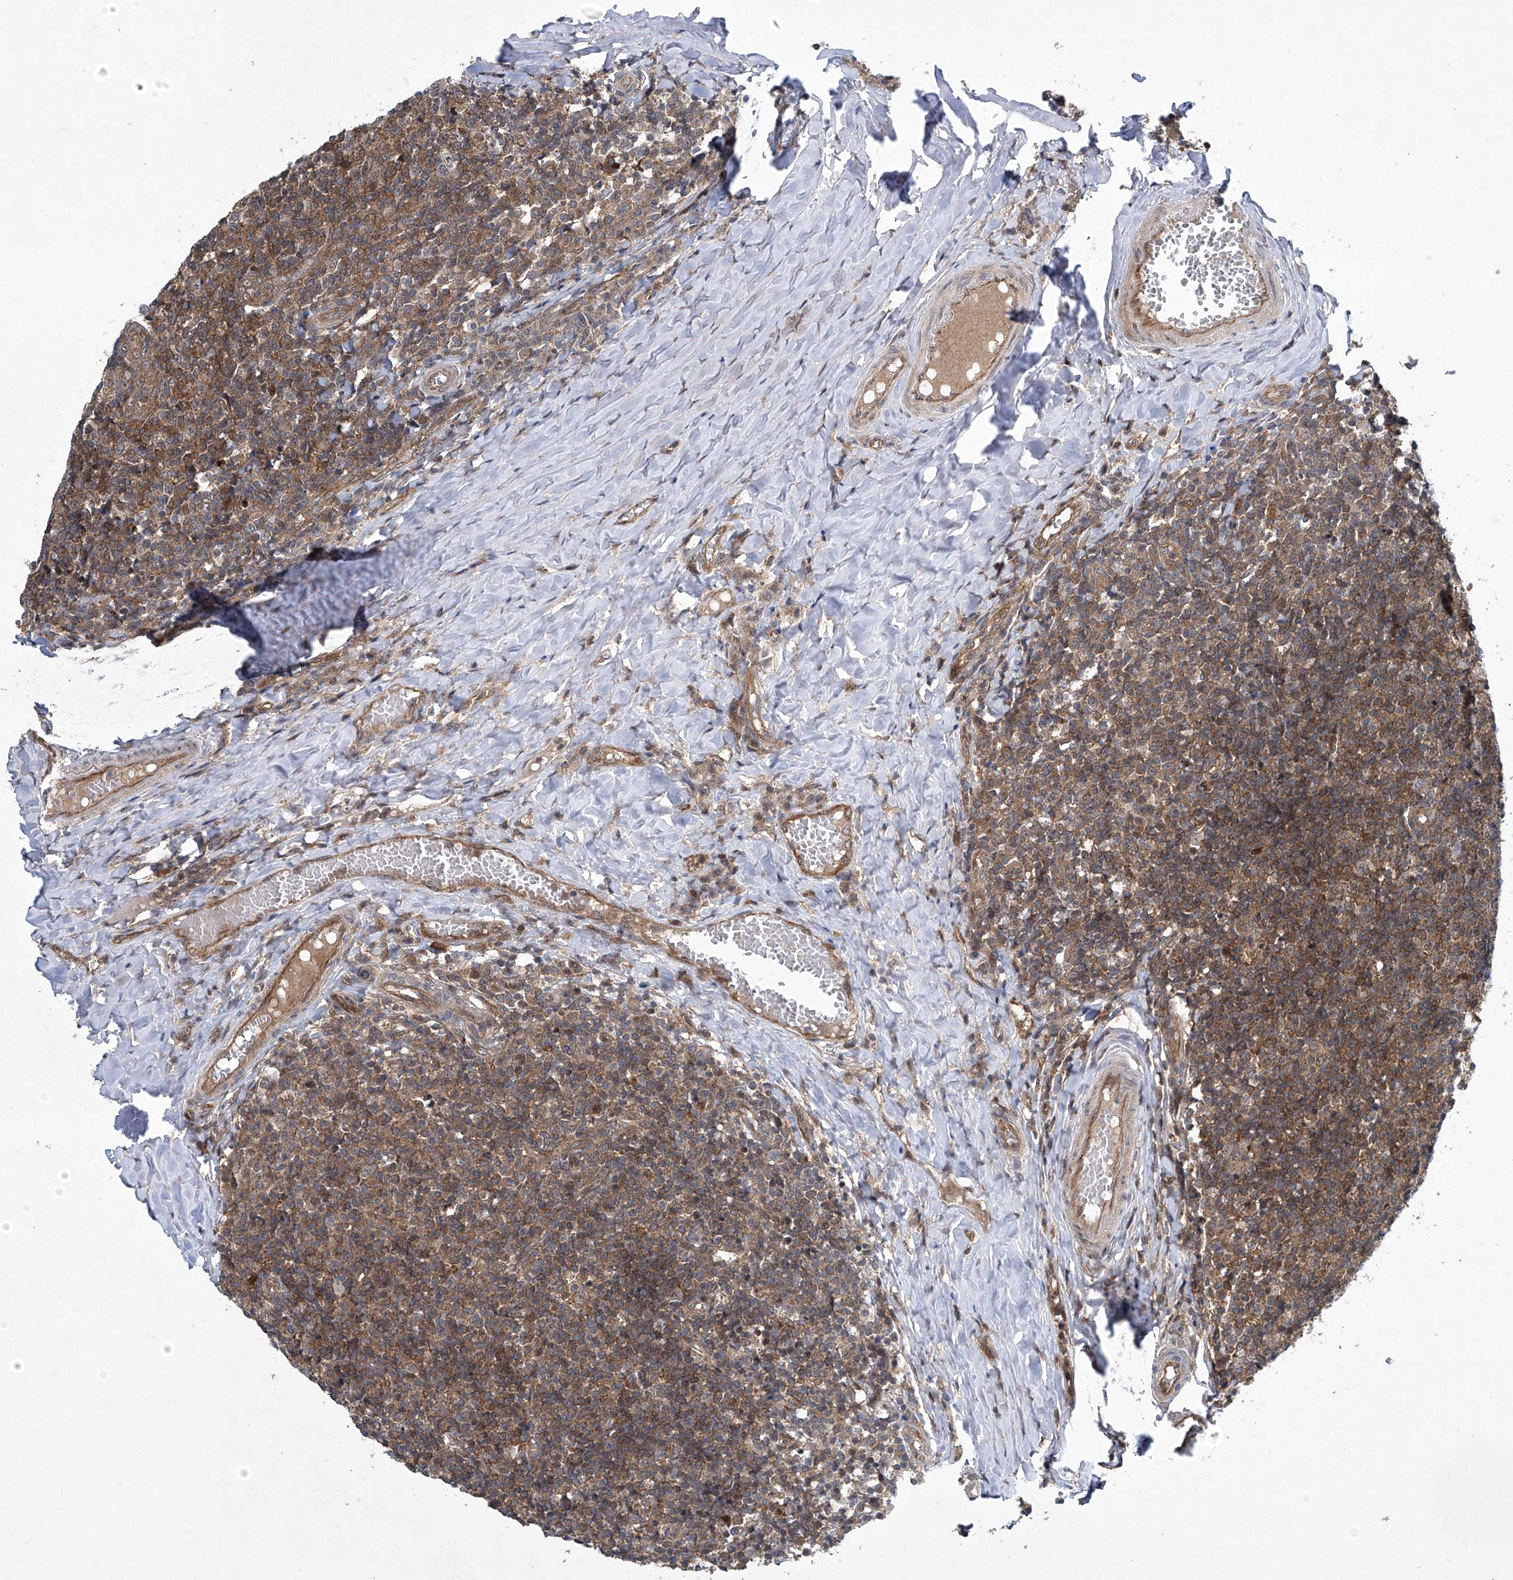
{"staining": {"intensity": "weak", "quantity": ">75%", "location": "cytoplasmic/membranous"}, "tissue": "tonsil", "cell_type": "Germinal center cells", "image_type": "normal", "snomed": [{"axis": "morphology", "description": "Normal tissue, NOS"}, {"axis": "topography", "description": "Tonsil"}], "caption": "A photomicrograph of human tonsil stained for a protein reveals weak cytoplasmic/membranous brown staining in germinal center cells.", "gene": "CISH", "patient": {"sex": "female", "age": 19}}